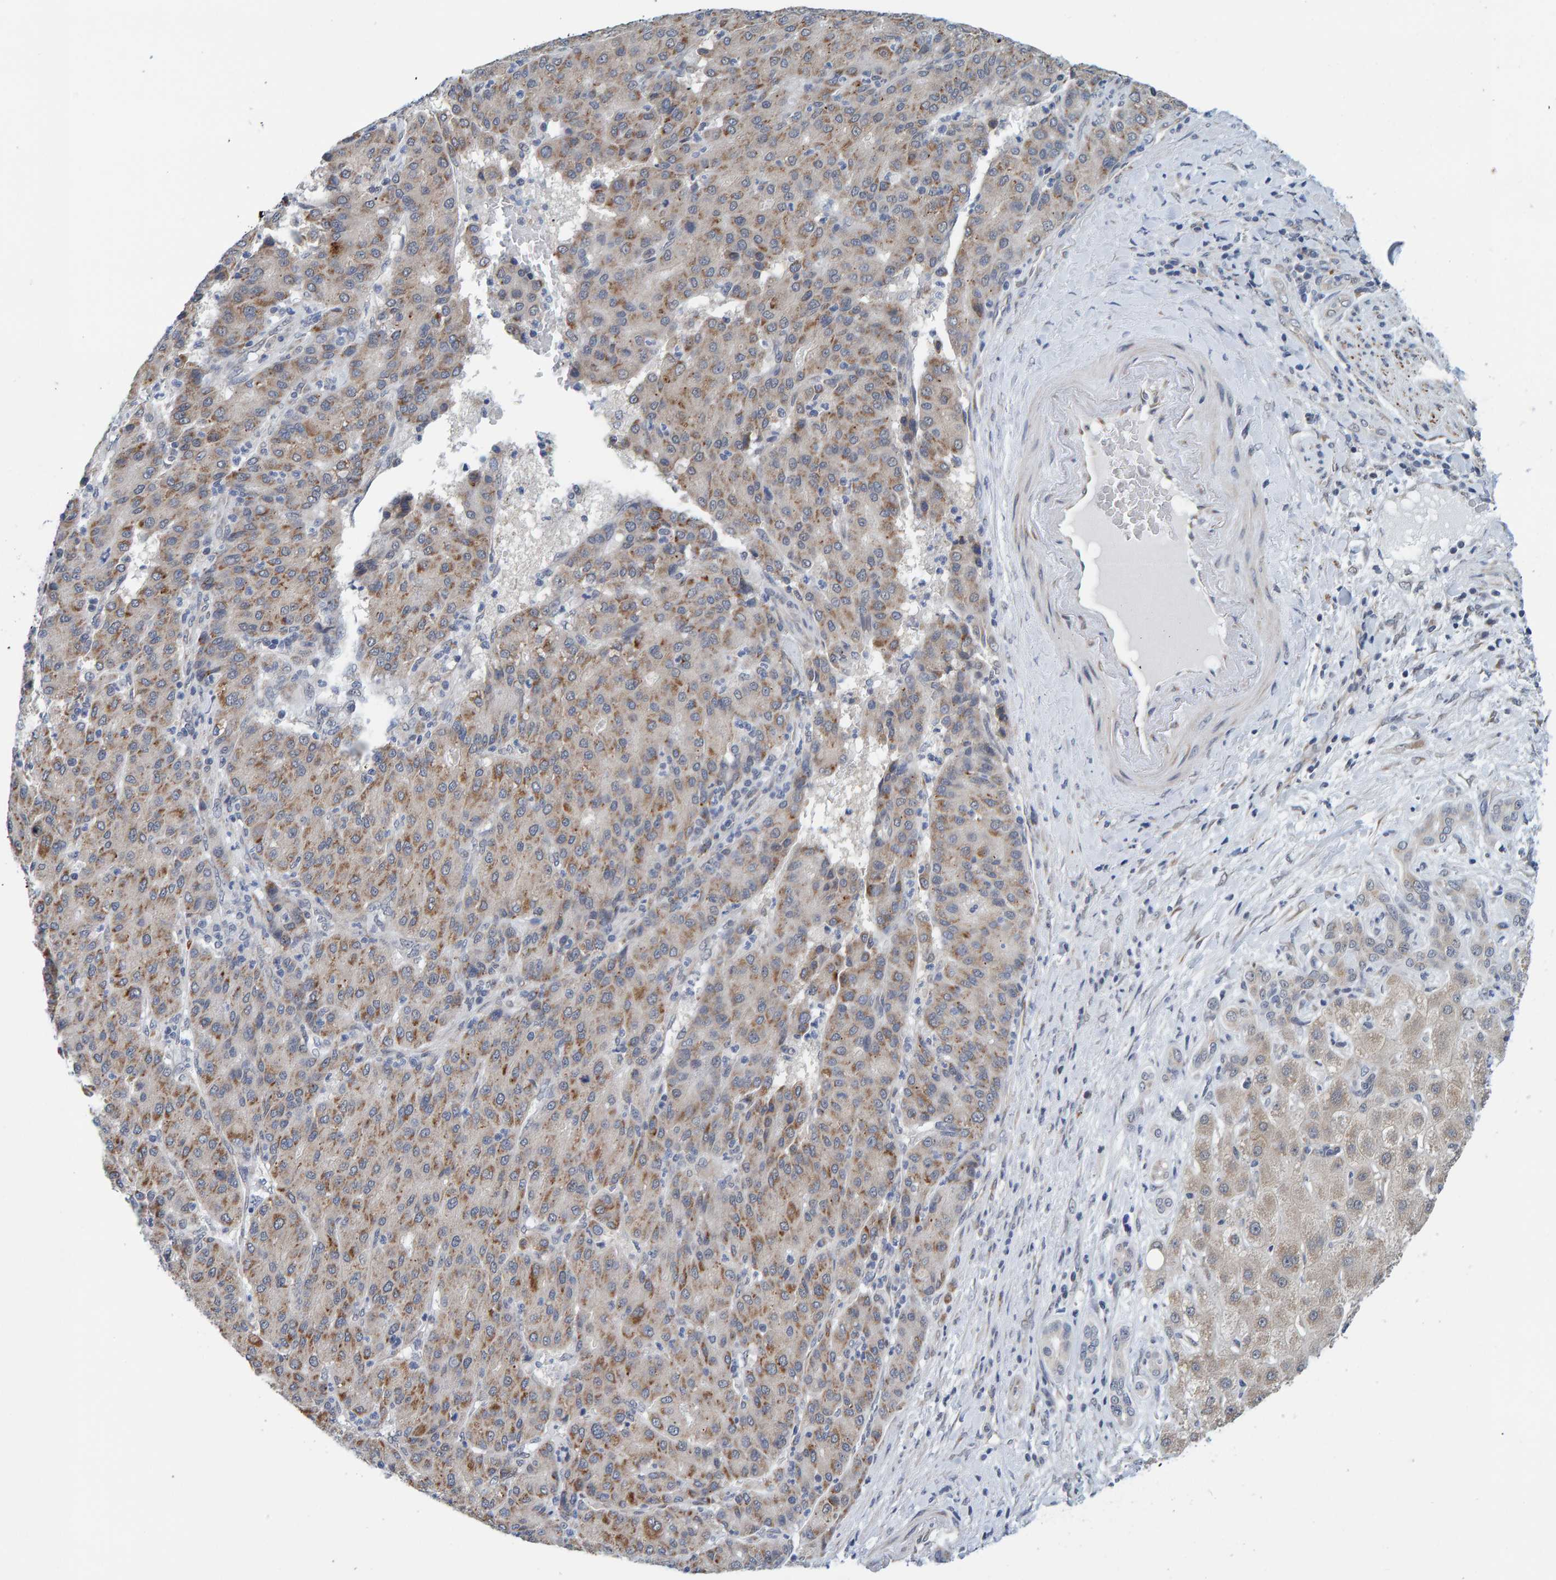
{"staining": {"intensity": "weak", "quantity": ">75%", "location": "cytoplasmic/membranous"}, "tissue": "liver cancer", "cell_type": "Tumor cells", "image_type": "cancer", "snomed": [{"axis": "morphology", "description": "Carcinoma, Hepatocellular, NOS"}, {"axis": "topography", "description": "Liver"}], "caption": "Approximately >75% of tumor cells in human liver hepatocellular carcinoma reveal weak cytoplasmic/membranous protein positivity as visualized by brown immunohistochemical staining.", "gene": "SCRN2", "patient": {"sex": "male", "age": 65}}